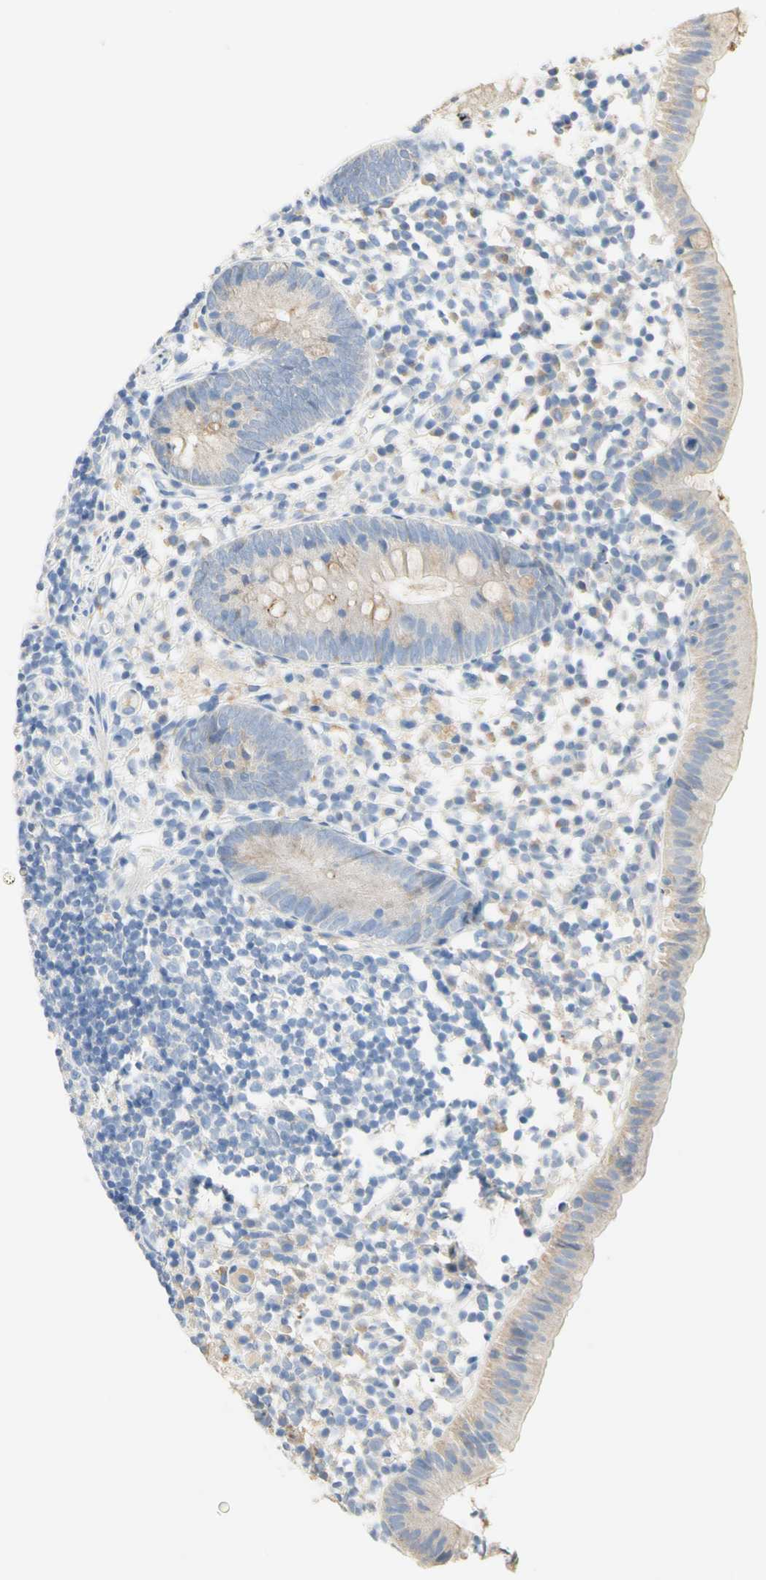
{"staining": {"intensity": "weak", "quantity": "25%-75%", "location": "cytoplasmic/membranous"}, "tissue": "appendix", "cell_type": "Glandular cells", "image_type": "normal", "snomed": [{"axis": "morphology", "description": "Normal tissue, NOS"}, {"axis": "topography", "description": "Appendix"}], "caption": "Immunohistochemical staining of benign appendix shows 25%-75% levels of weak cytoplasmic/membranous protein staining in about 25%-75% of glandular cells. (DAB IHC with brightfield microscopy, high magnification).", "gene": "NECTIN4", "patient": {"sex": "female", "age": 20}}